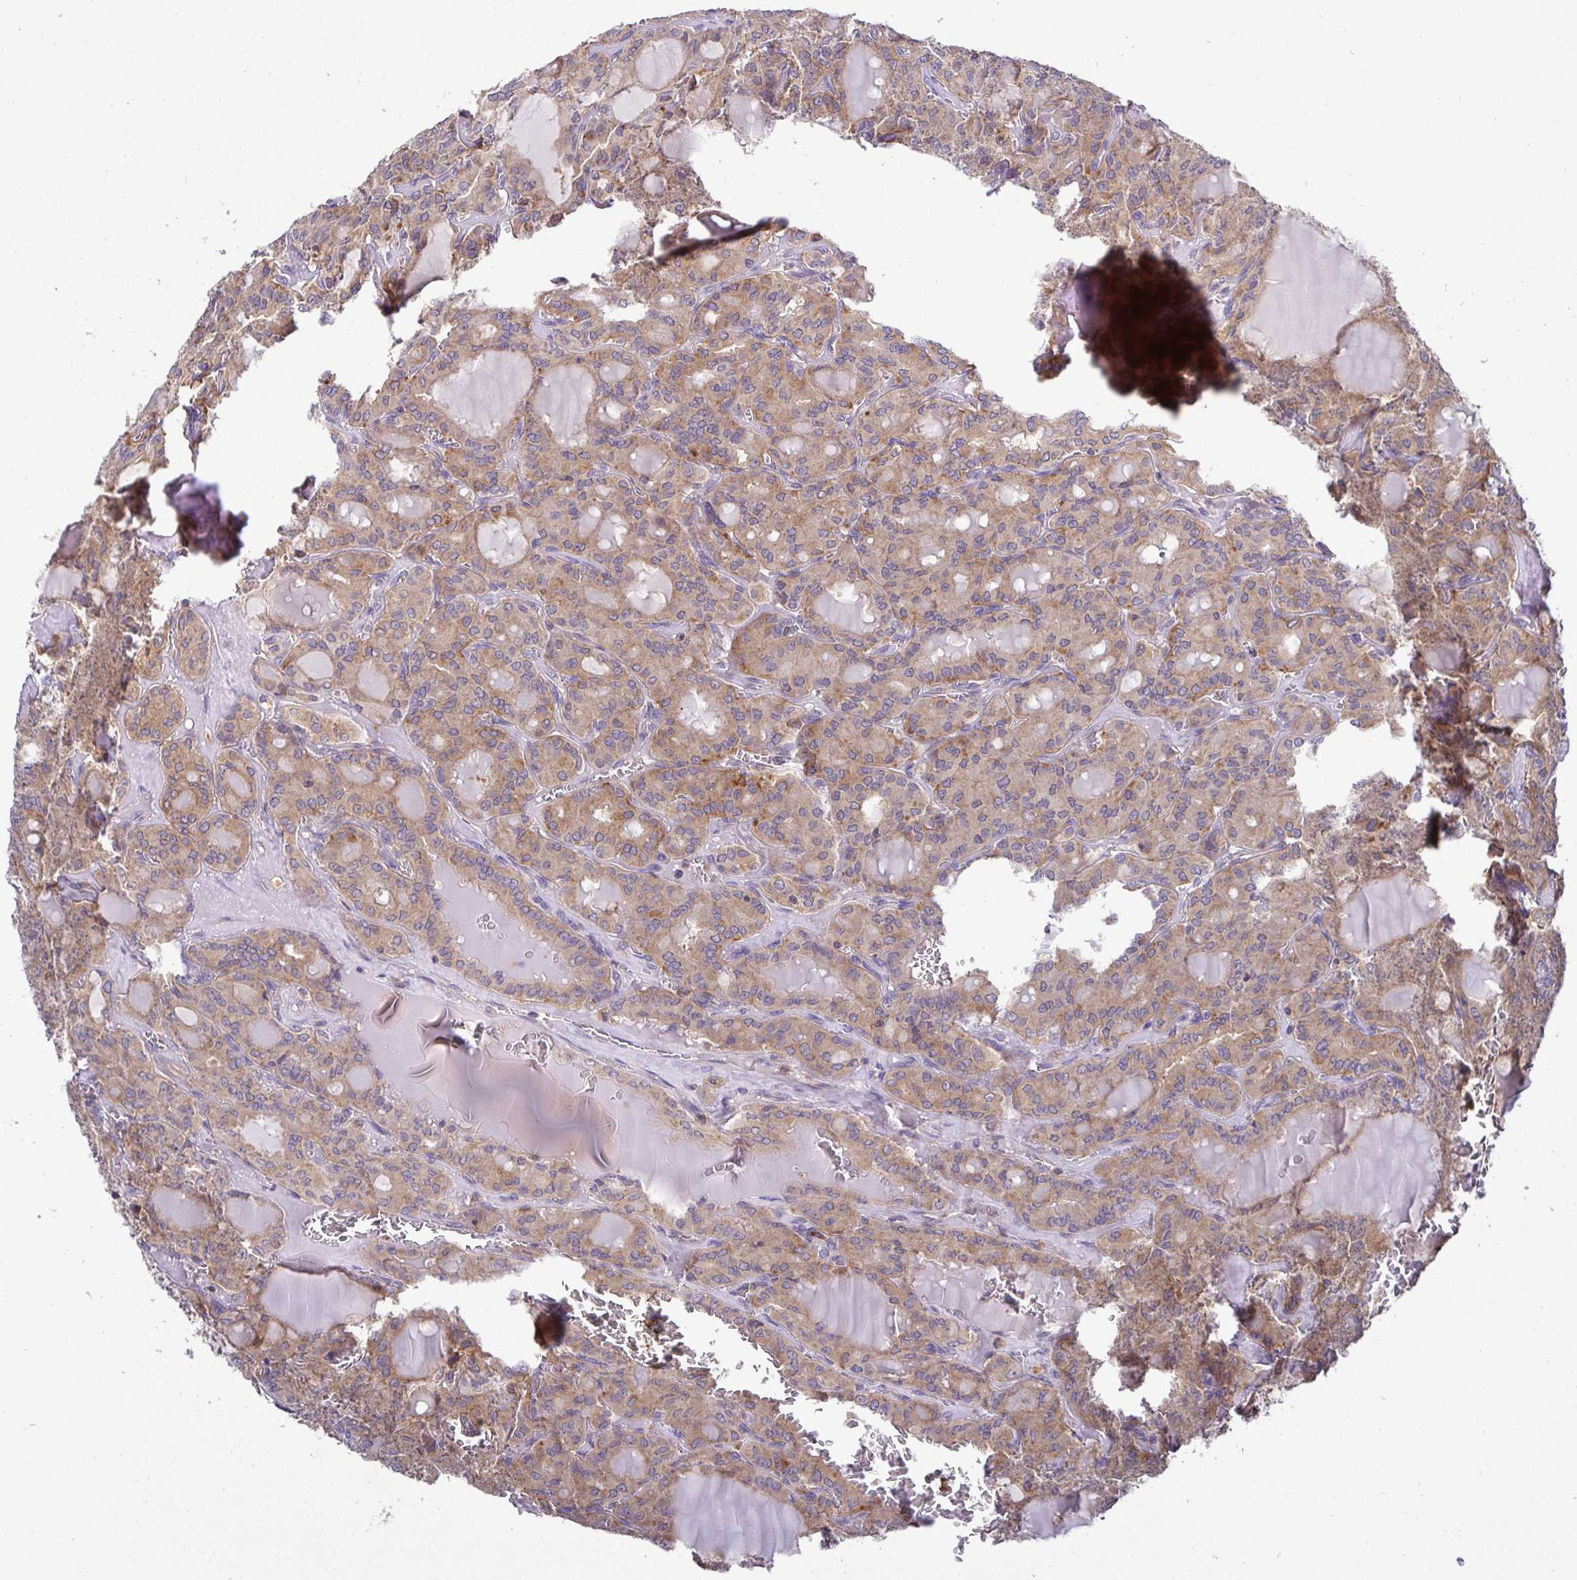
{"staining": {"intensity": "weak", "quantity": ">75%", "location": "cytoplasmic/membranous"}, "tissue": "thyroid cancer", "cell_type": "Tumor cells", "image_type": "cancer", "snomed": [{"axis": "morphology", "description": "Papillary adenocarcinoma, NOS"}, {"axis": "topography", "description": "Thyroid gland"}], "caption": "Immunohistochemistry (IHC) of human thyroid cancer displays low levels of weak cytoplasmic/membranous staining in about >75% of tumor cells.", "gene": "ATP6V1F", "patient": {"sex": "male", "age": 87}}